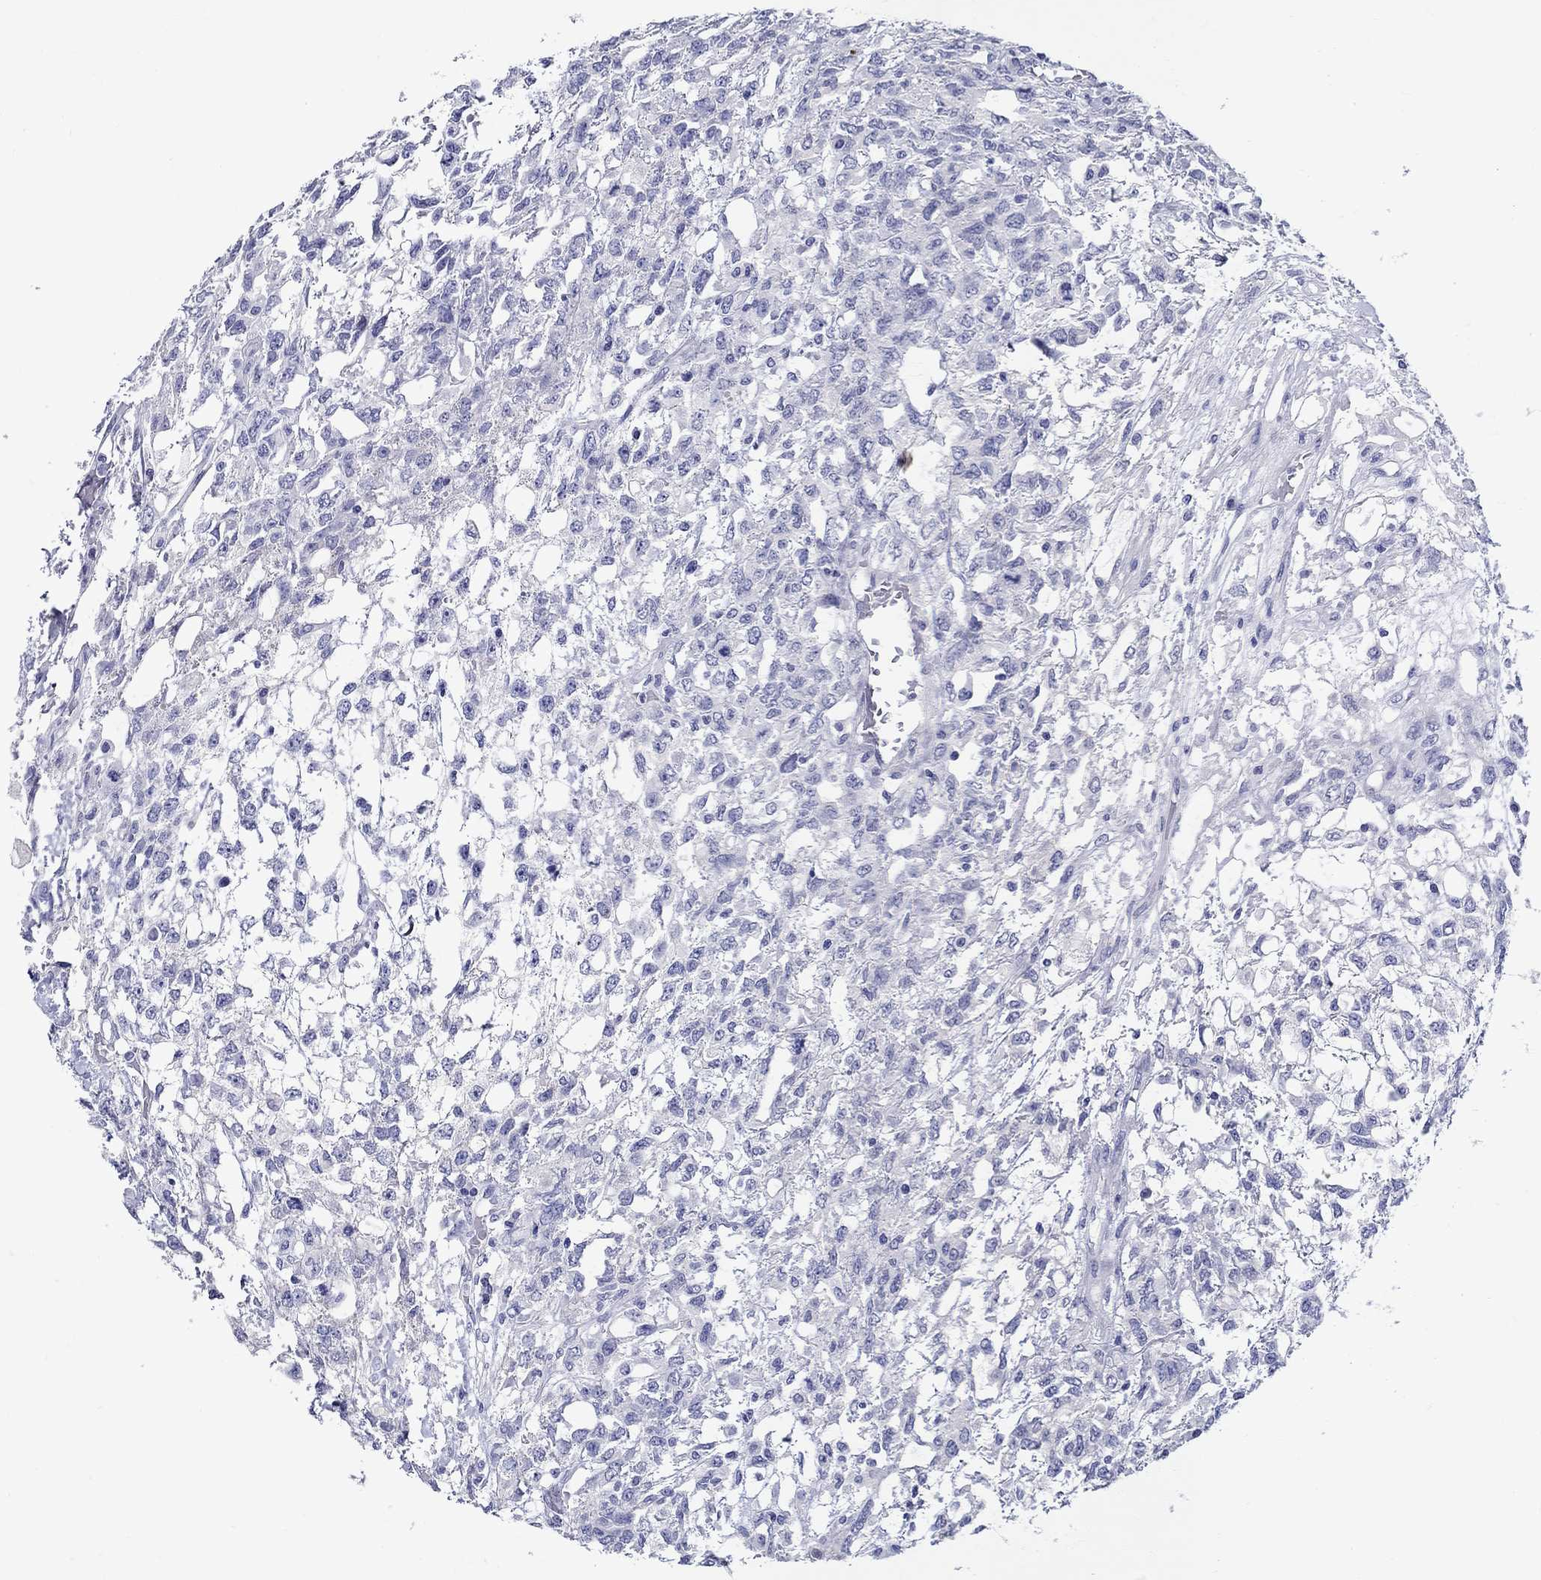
{"staining": {"intensity": "negative", "quantity": "none", "location": "none"}, "tissue": "testis cancer", "cell_type": "Tumor cells", "image_type": "cancer", "snomed": [{"axis": "morphology", "description": "Seminoma, NOS"}, {"axis": "topography", "description": "Testis"}], "caption": "High power microscopy image of an IHC histopathology image of seminoma (testis), revealing no significant staining in tumor cells.", "gene": "CRYGS", "patient": {"sex": "male", "age": 52}}